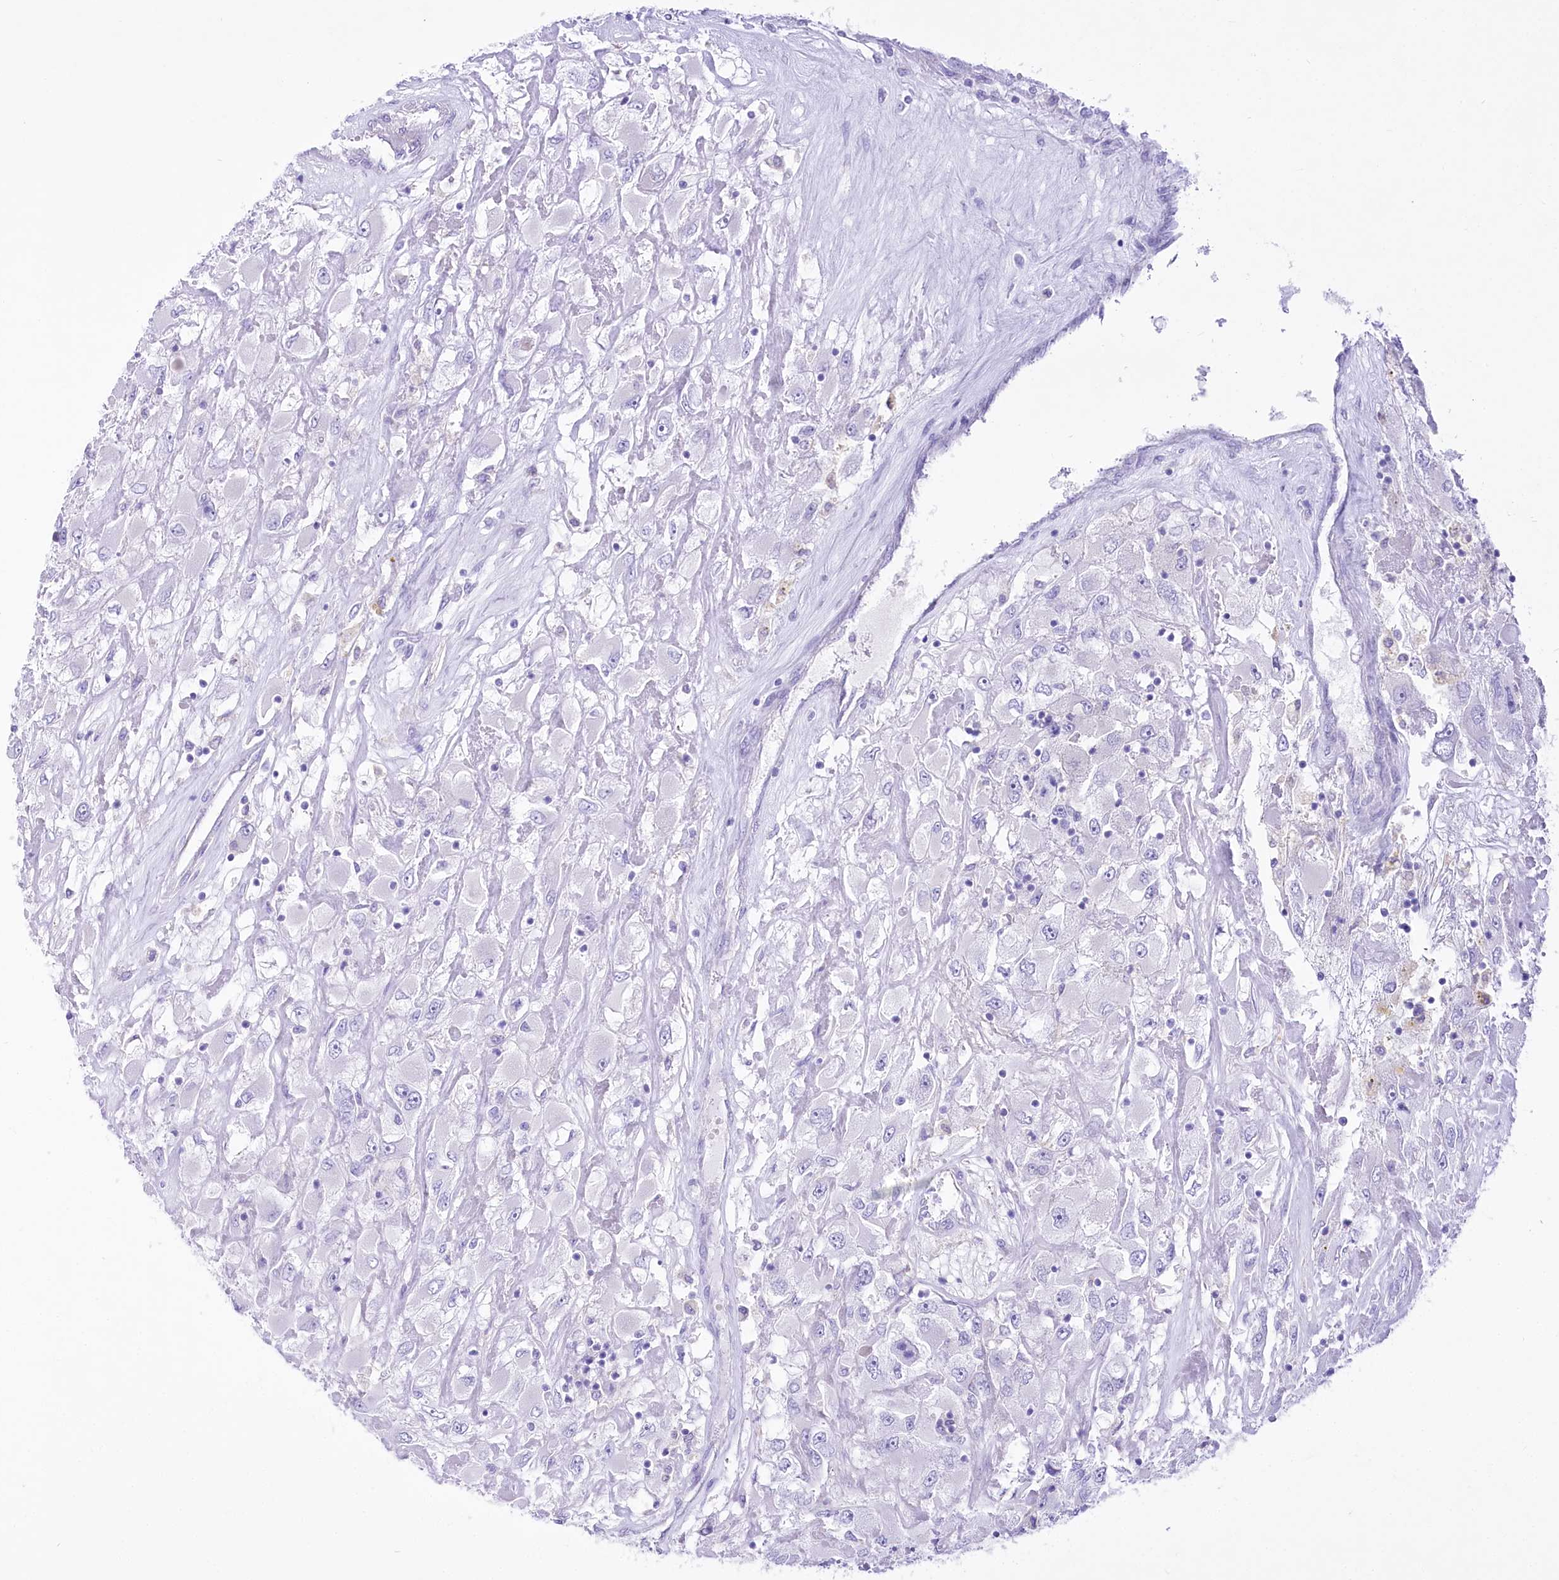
{"staining": {"intensity": "negative", "quantity": "none", "location": "none"}, "tissue": "renal cancer", "cell_type": "Tumor cells", "image_type": "cancer", "snomed": [{"axis": "morphology", "description": "Adenocarcinoma, NOS"}, {"axis": "topography", "description": "Kidney"}], "caption": "Renal cancer was stained to show a protein in brown. There is no significant expression in tumor cells. (DAB (3,3'-diaminobenzidine) immunohistochemistry (IHC) with hematoxylin counter stain).", "gene": "LRRC34", "patient": {"sex": "female", "age": 52}}